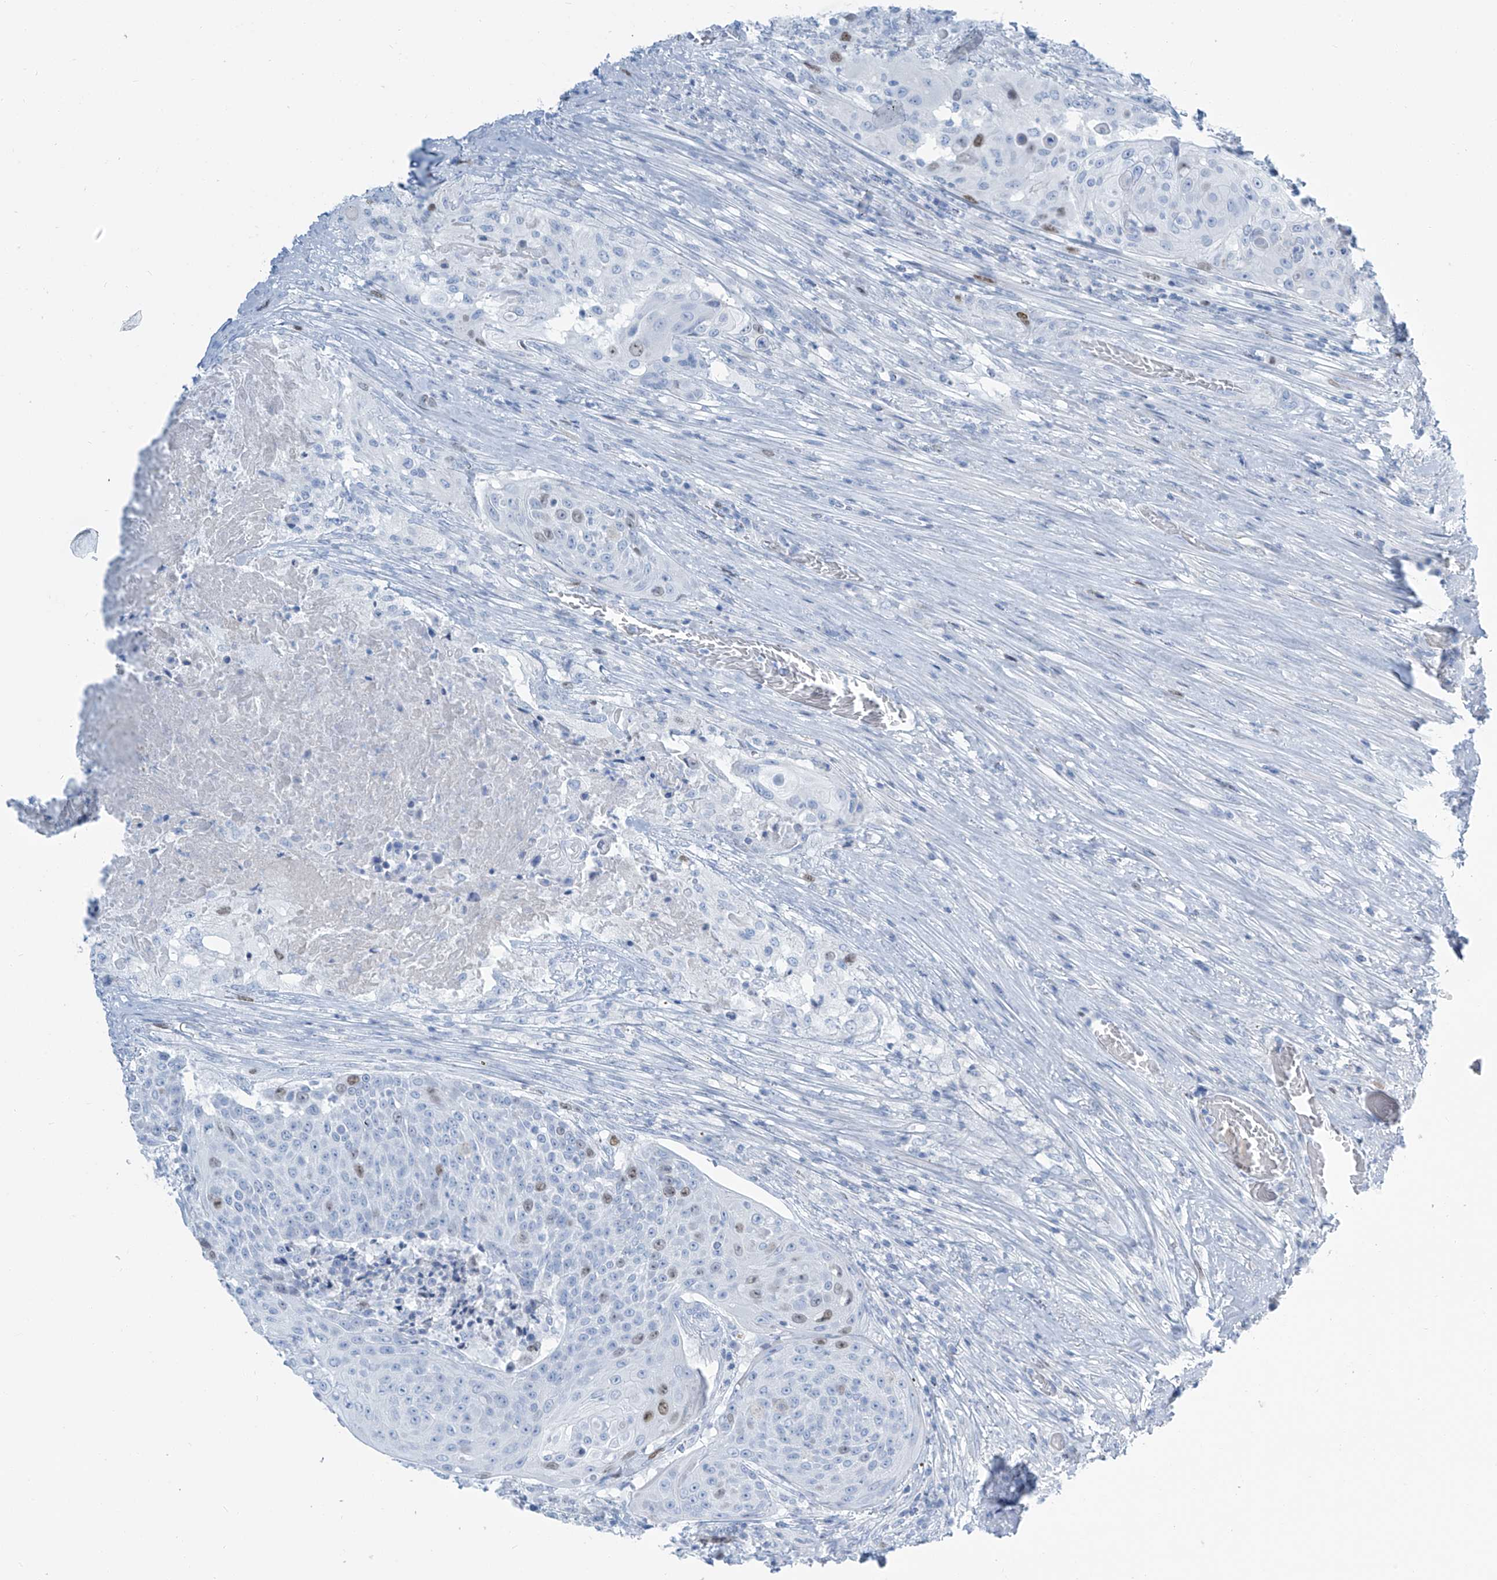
{"staining": {"intensity": "weak", "quantity": "<25%", "location": "nuclear"}, "tissue": "urothelial cancer", "cell_type": "Tumor cells", "image_type": "cancer", "snomed": [{"axis": "morphology", "description": "Urothelial carcinoma, High grade"}, {"axis": "topography", "description": "Urinary bladder"}], "caption": "An immunohistochemistry histopathology image of urothelial cancer is shown. There is no staining in tumor cells of urothelial cancer.", "gene": "SGO2", "patient": {"sex": "female", "age": 63}}